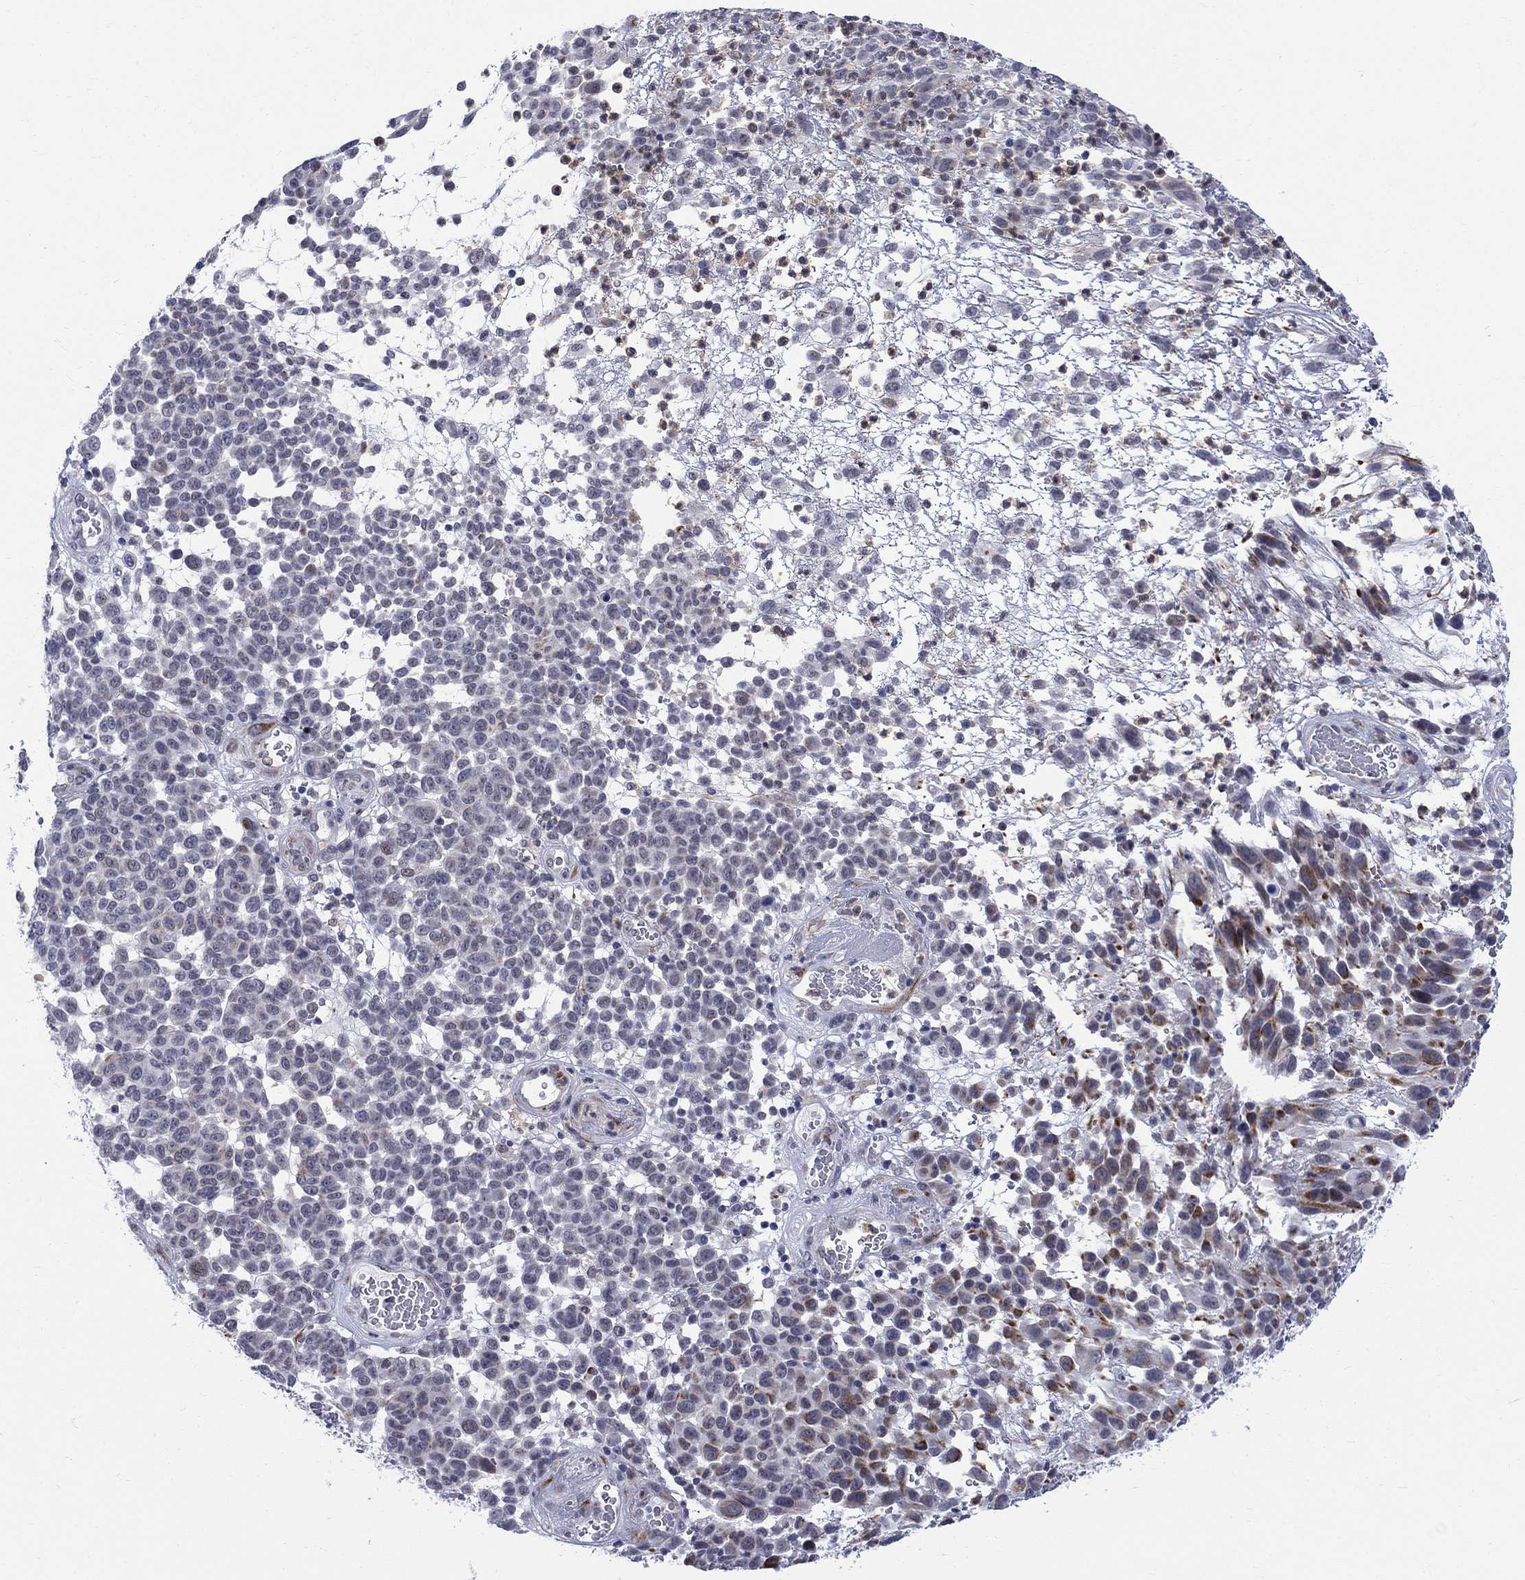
{"staining": {"intensity": "negative", "quantity": "none", "location": "none"}, "tissue": "melanoma", "cell_type": "Tumor cells", "image_type": "cancer", "snomed": [{"axis": "morphology", "description": "Malignant melanoma, NOS"}, {"axis": "topography", "description": "Skin"}], "caption": "High magnification brightfield microscopy of malignant melanoma stained with DAB (brown) and counterstained with hematoxylin (blue): tumor cells show no significant expression.", "gene": "ST6GALNAC1", "patient": {"sex": "male", "age": 59}}